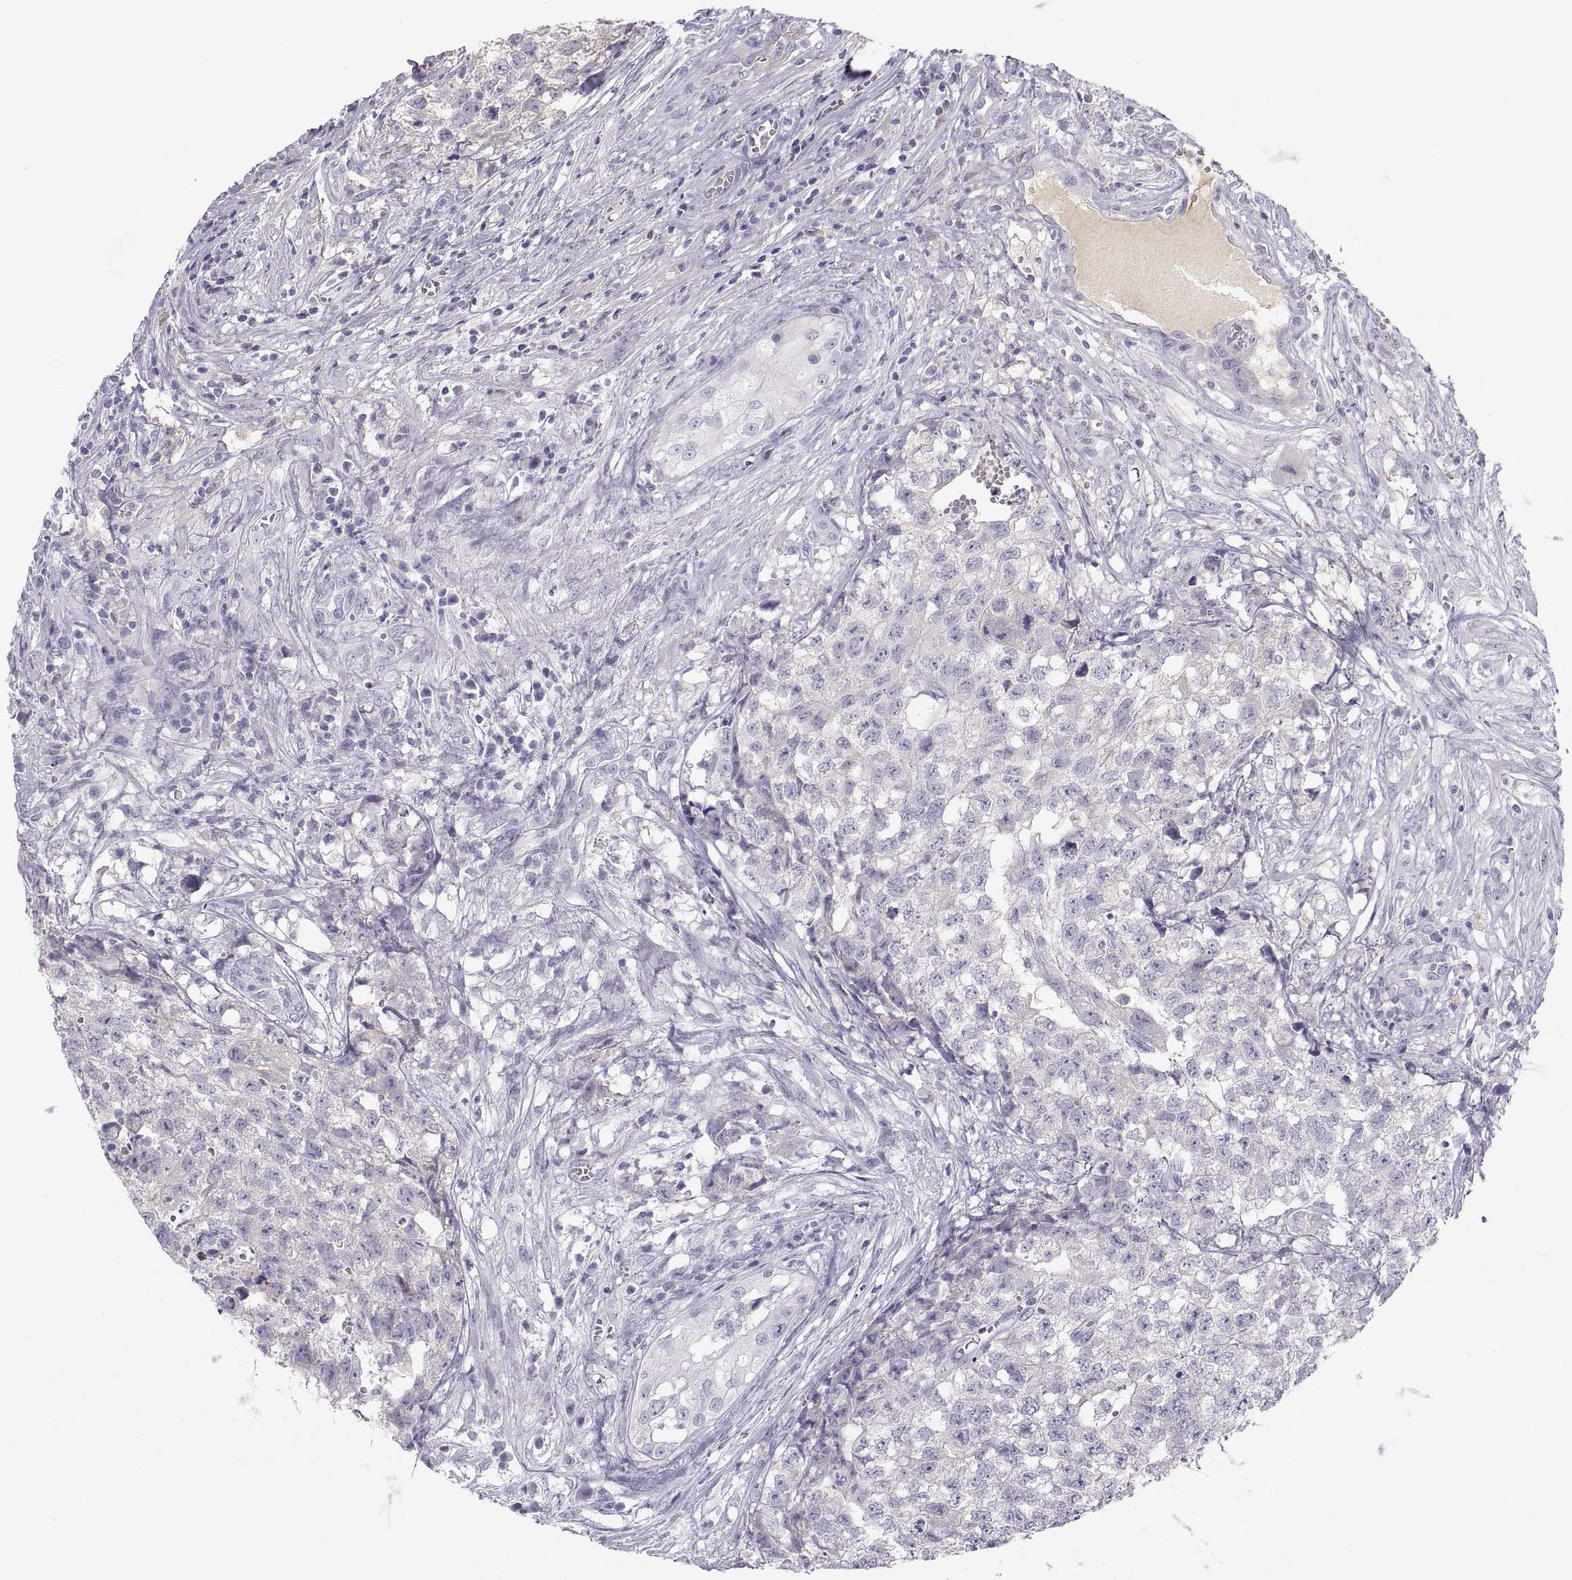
{"staining": {"intensity": "negative", "quantity": "none", "location": "none"}, "tissue": "testis cancer", "cell_type": "Tumor cells", "image_type": "cancer", "snomed": [{"axis": "morphology", "description": "Seminoma, NOS"}, {"axis": "morphology", "description": "Carcinoma, Embryonal, NOS"}, {"axis": "topography", "description": "Testis"}], "caption": "This micrograph is of testis cancer stained with immunohistochemistry (IHC) to label a protein in brown with the nuclei are counter-stained blue. There is no expression in tumor cells.", "gene": "MAGEB2", "patient": {"sex": "male", "age": 22}}